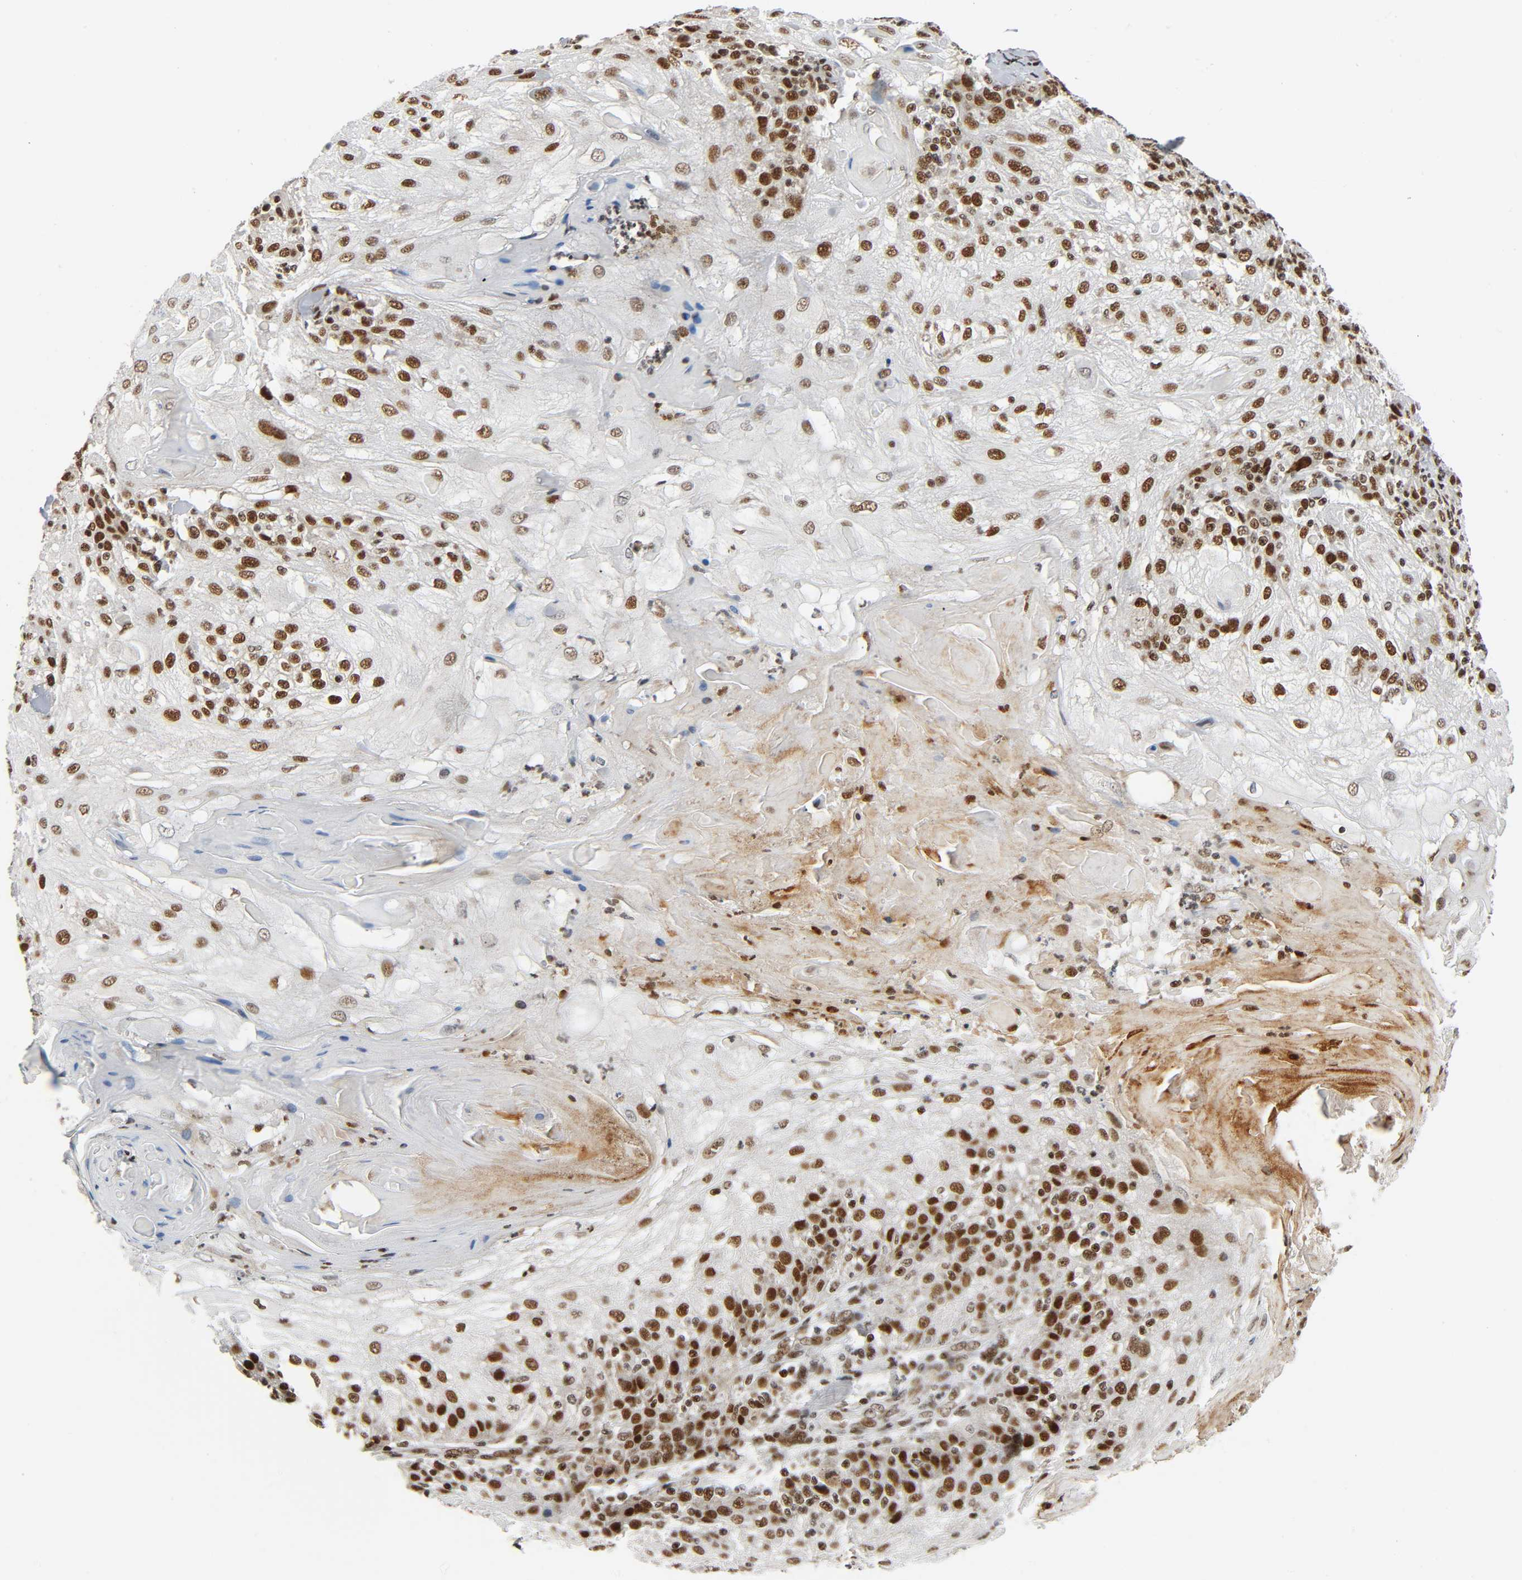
{"staining": {"intensity": "strong", "quantity": ">75%", "location": "nuclear"}, "tissue": "skin cancer", "cell_type": "Tumor cells", "image_type": "cancer", "snomed": [{"axis": "morphology", "description": "Normal tissue, NOS"}, {"axis": "morphology", "description": "Squamous cell carcinoma, NOS"}, {"axis": "topography", "description": "Skin"}], "caption": "Tumor cells reveal high levels of strong nuclear positivity in about >75% of cells in human skin cancer (squamous cell carcinoma).", "gene": "CDK9", "patient": {"sex": "female", "age": 83}}